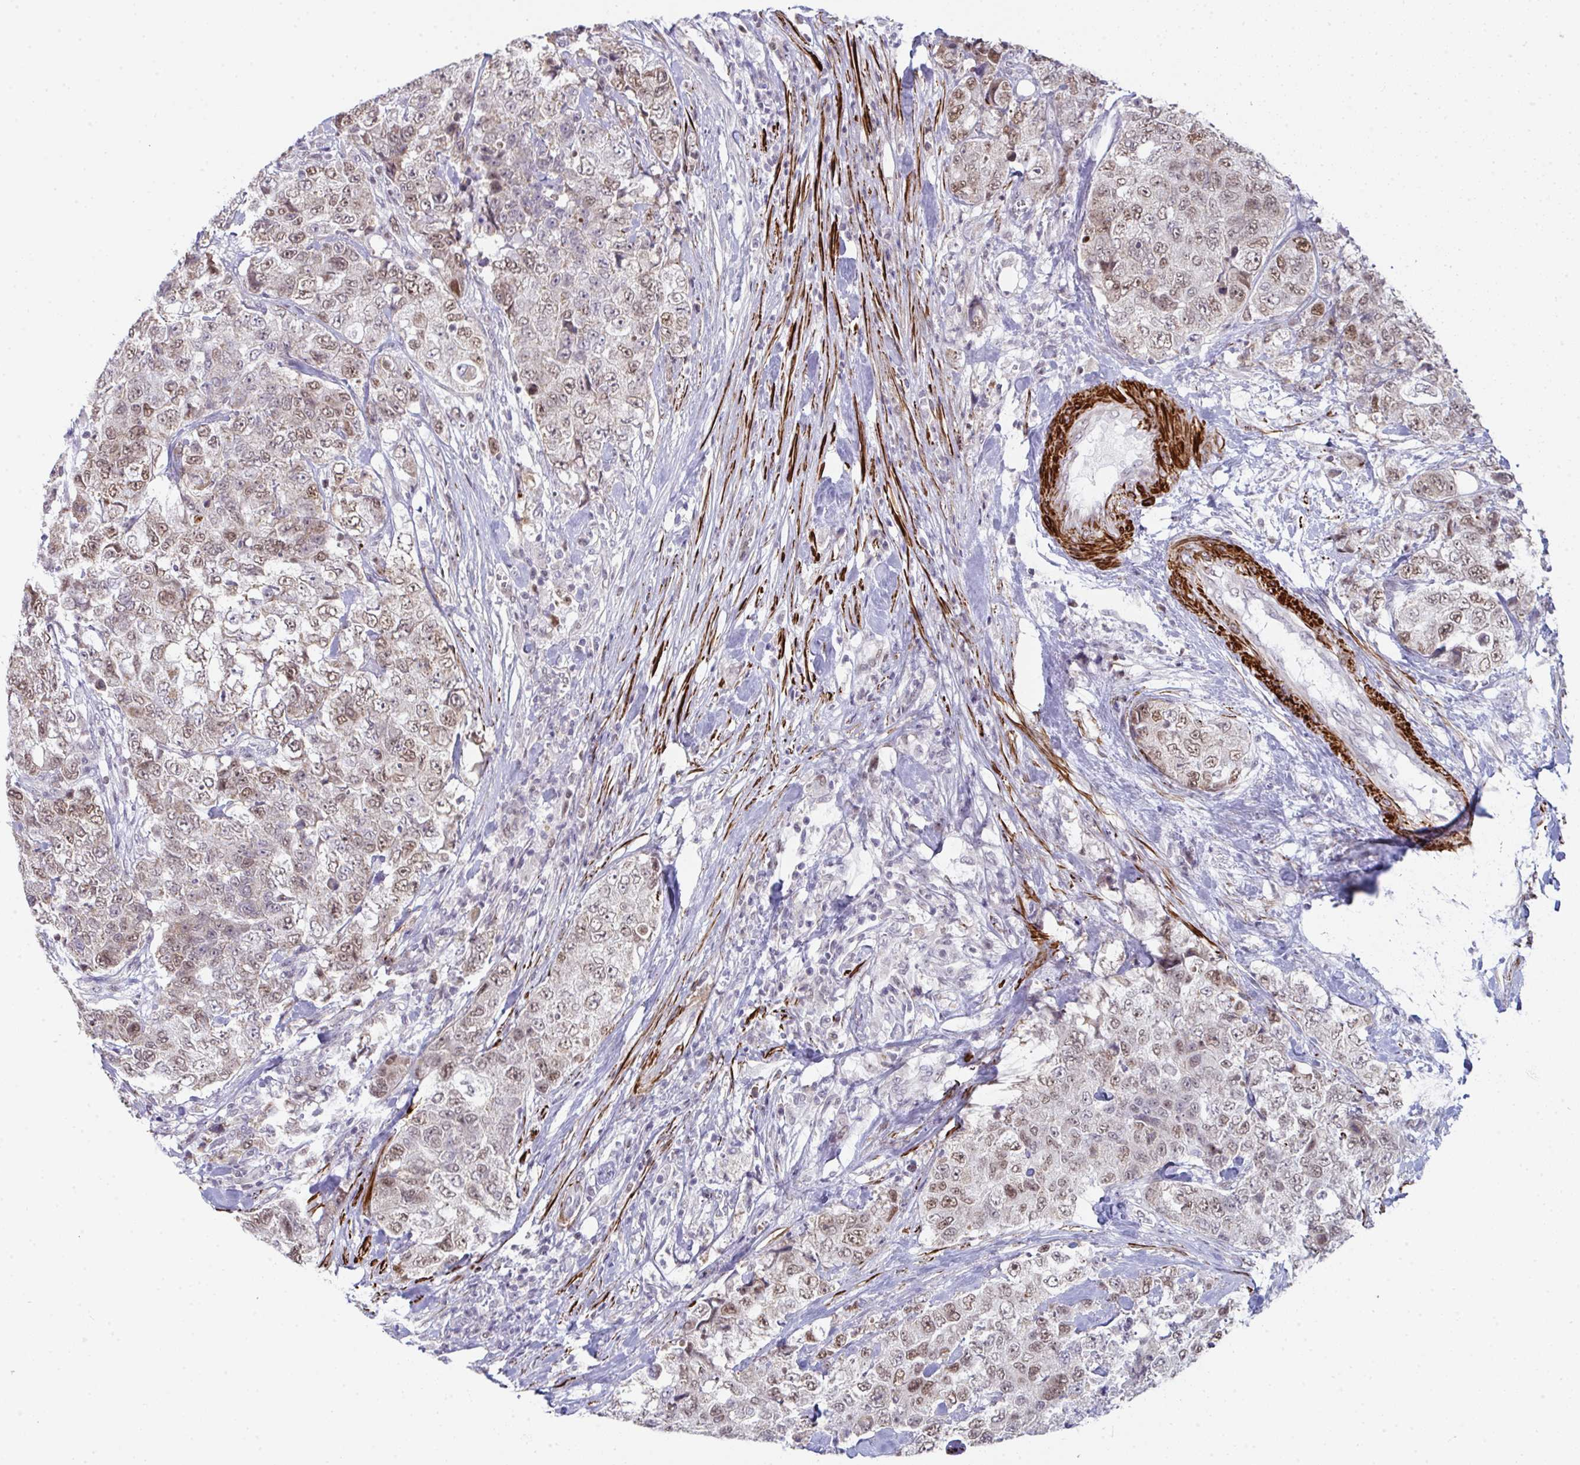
{"staining": {"intensity": "weak", "quantity": ">75%", "location": "nuclear"}, "tissue": "urothelial cancer", "cell_type": "Tumor cells", "image_type": "cancer", "snomed": [{"axis": "morphology", "description": "Urothelial carcinoma, High grade"}, {"axis": "topography", "description": "Urinary bladder"}], "caption": "Immunohistochemistry (IHC) histopathology image of neoplastic tissue: urothelial cancer stained using immunohistochemistry displays low levels of weak protein expression localized specifically in the nuclear of tumor cells, appearing as a nuclear brown color.", "gene": "GINS2", "patient": {"sex": "female", "age": 78}}